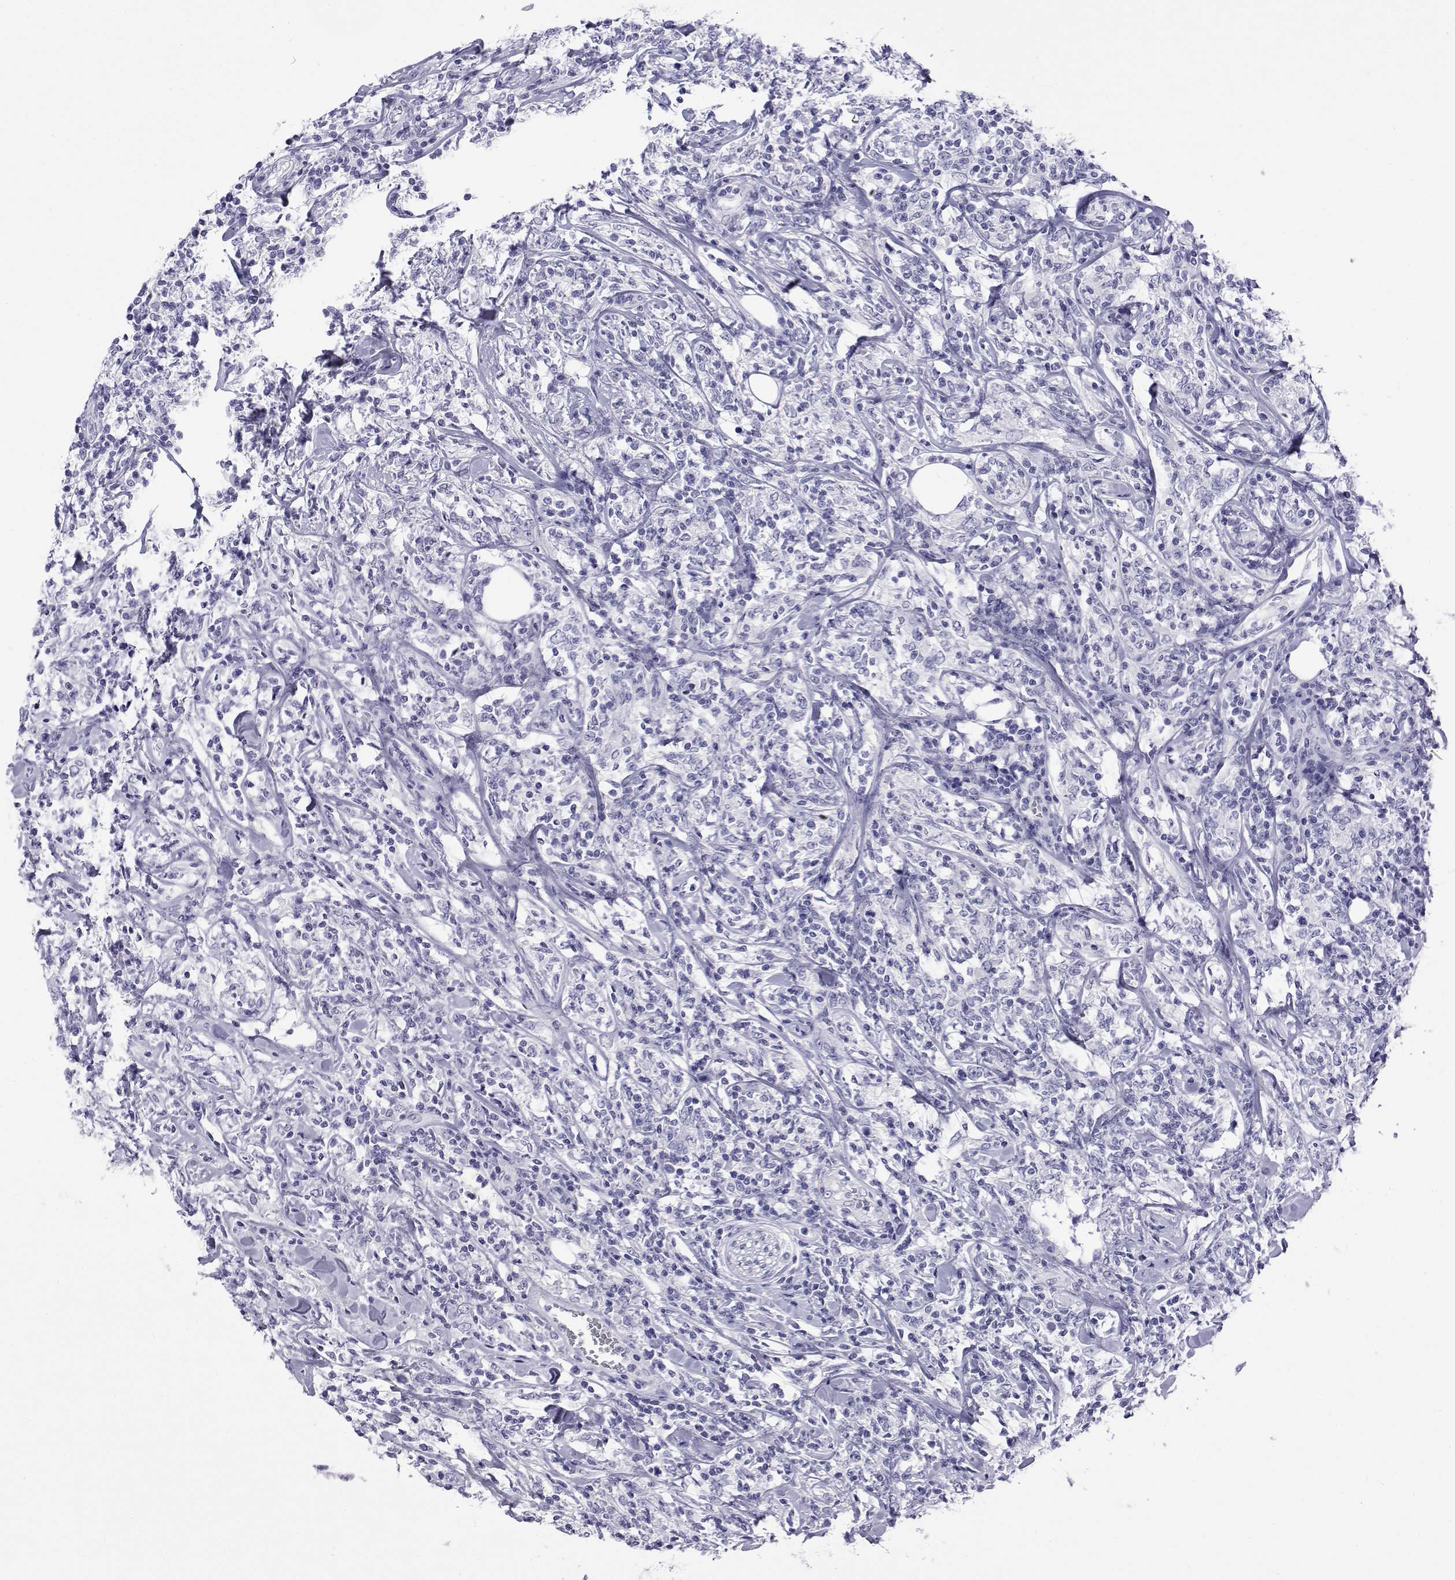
{"staining": {"intensity": "negative", "quantity": "none", "location": "none"}, "tissue": "lymphoma", "cell_type": "Tumor cells", "image_type": "cancer", "snomed": [{"axis": "morphology", "description": "Malignant lymphoma, non-Hodgkin's type, High grade"}, {"axis": "topography", "description": "Lymph node"}], "caption": "Lymphoma stained for a protein using immunohistochemistry displays no staining tumor cells.", "gene": "ACTL7A", "patient": {"sex": "female", "age": 84}}